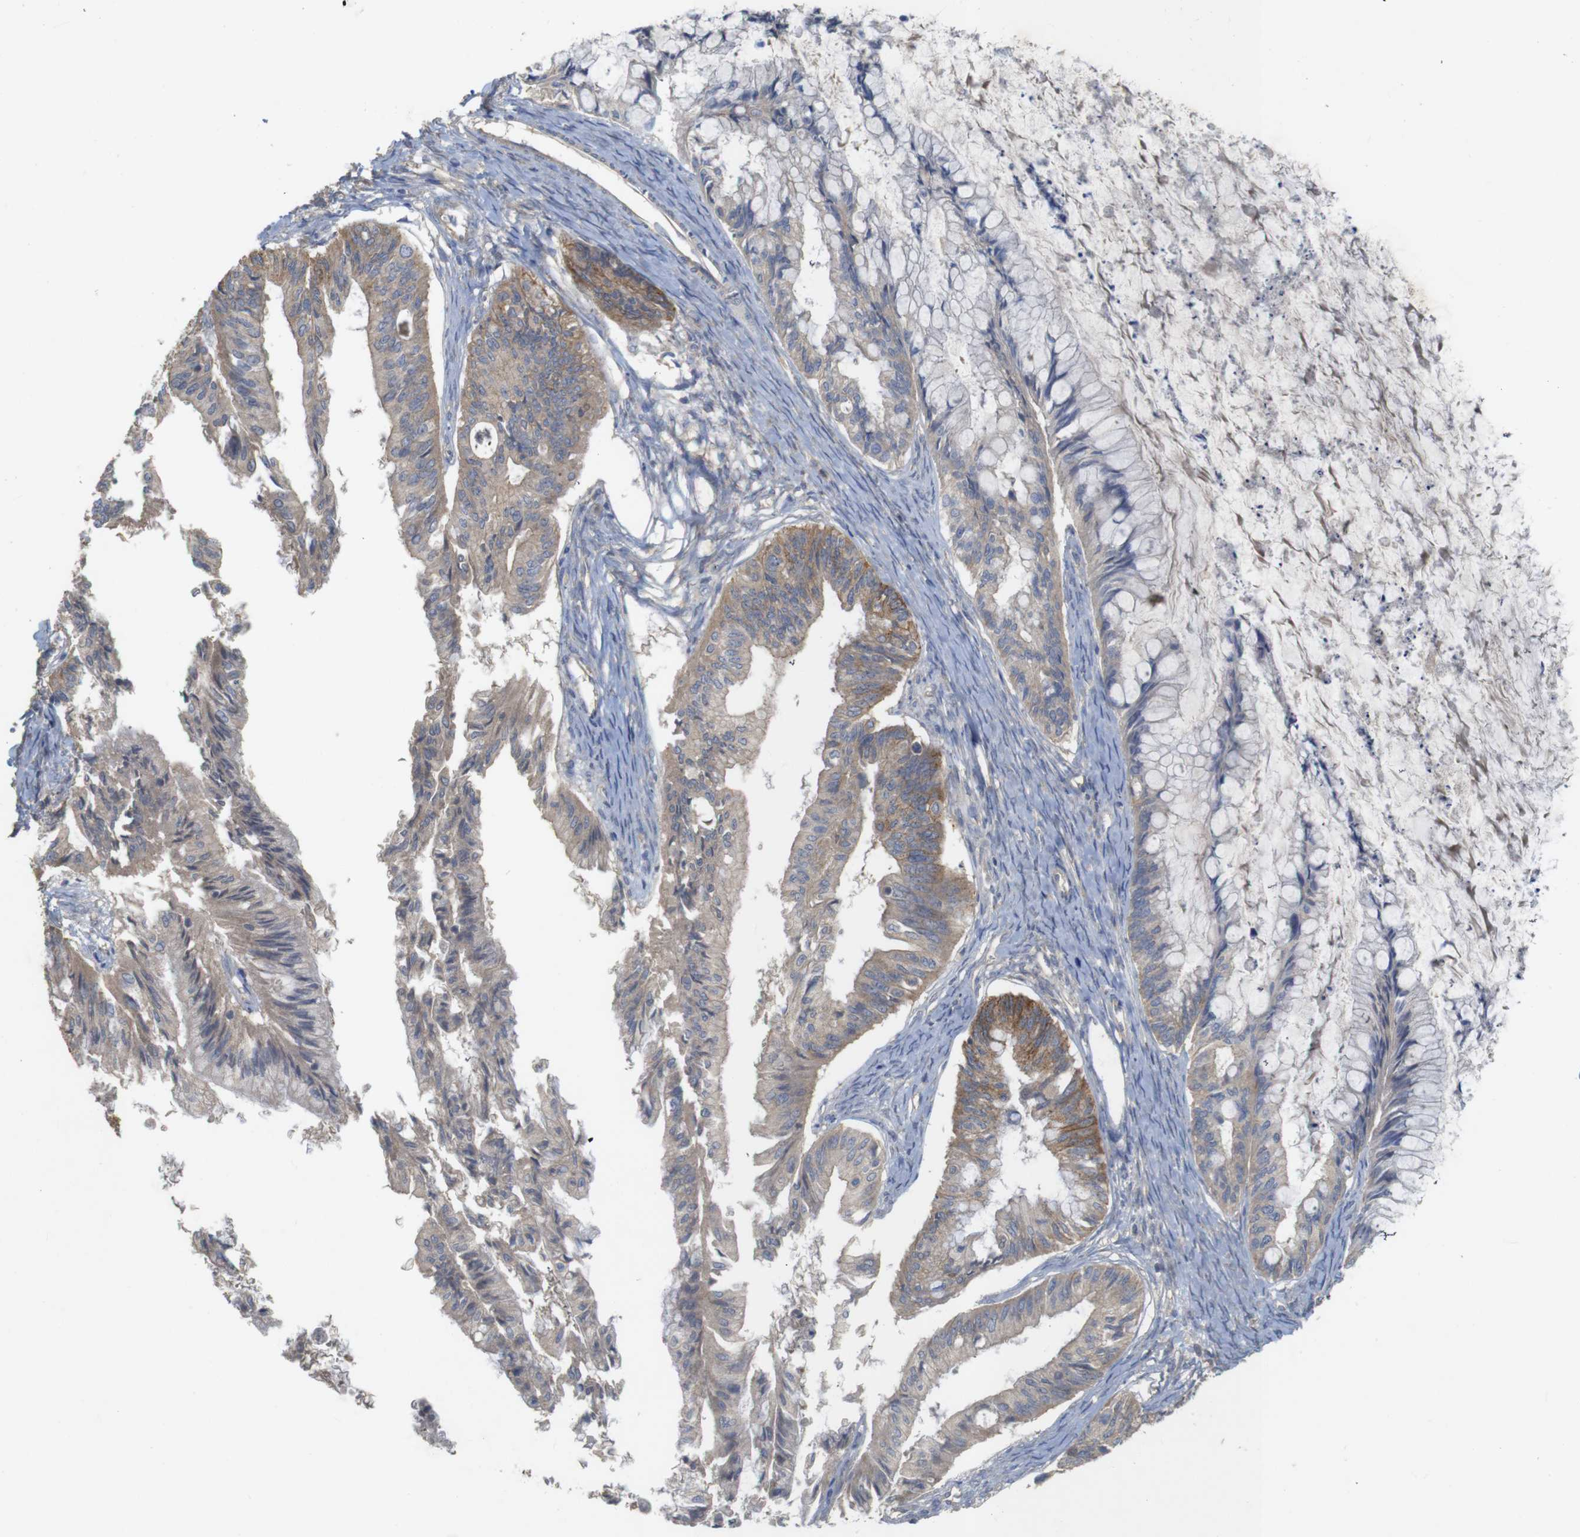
{"staining": {"intensity": "weak", "quantity": ">75%", "location": "cytoplasmic/membranous"}, "tissue": "ovarian cancer", "cell_type": "Tumor cells", "image_type": "cancer", "snomed": [{"axis": "morphology", "description": "Cystadenocarcinoma, mucinous, NOS"}, {"axis": "topography", "description": "Ovary"}], "caption": "Ovarian mucinous cystadenocarcinoma tissue demonstrates weak cytoplasmic/membranous staining in approximately >75% of tumor cells (Brightfield microscopy of DAB IHC at high magnification).", "gene": "KCNS3", "patient": {"sex": "female", "age": 57}}